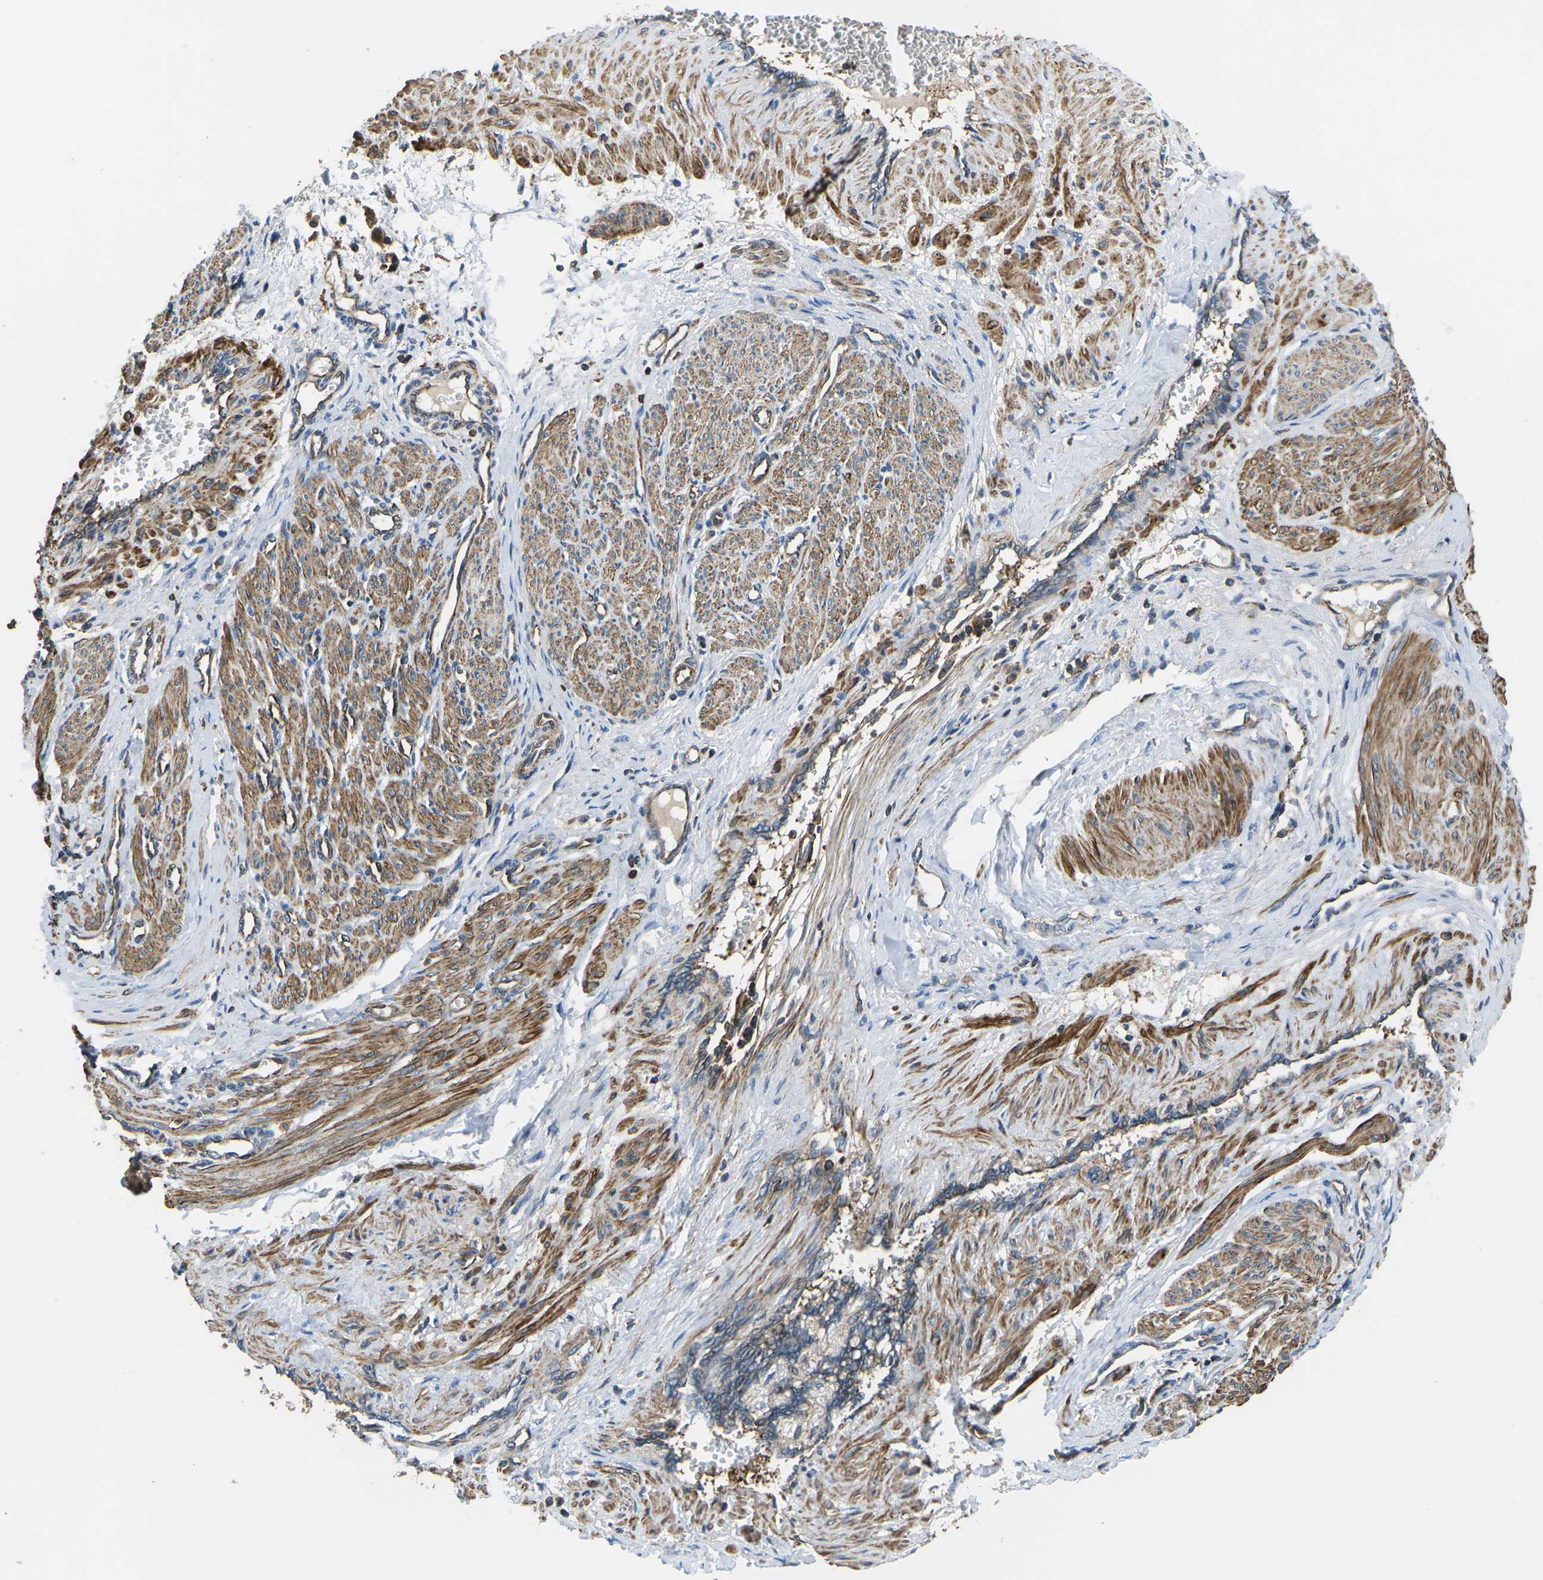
{"staining": {"intensity": "moderate", "quantity": ">75%", "location": "cytoplasmic/membranous"}, "tissue": "smooth muscle", "cell_type": "Smooth muscle cells", "image_type": "normal", "snomed": [{"axis": "morphology", "description": "Normal tissue, NOS"}, {"axis": "topography", "description": "Endometrium"}], "caption": "IHC of unremarkable human smooth muscle exhibits medium levels of moderate cytoplasmic/membranous staining in approximately >75% of smooth muscle cells. IHC stains the protein of interest in brown and the nuclei are stained blue.", "gene": "KCNJ15", "patient": {"sex": "female", "age": 33}}